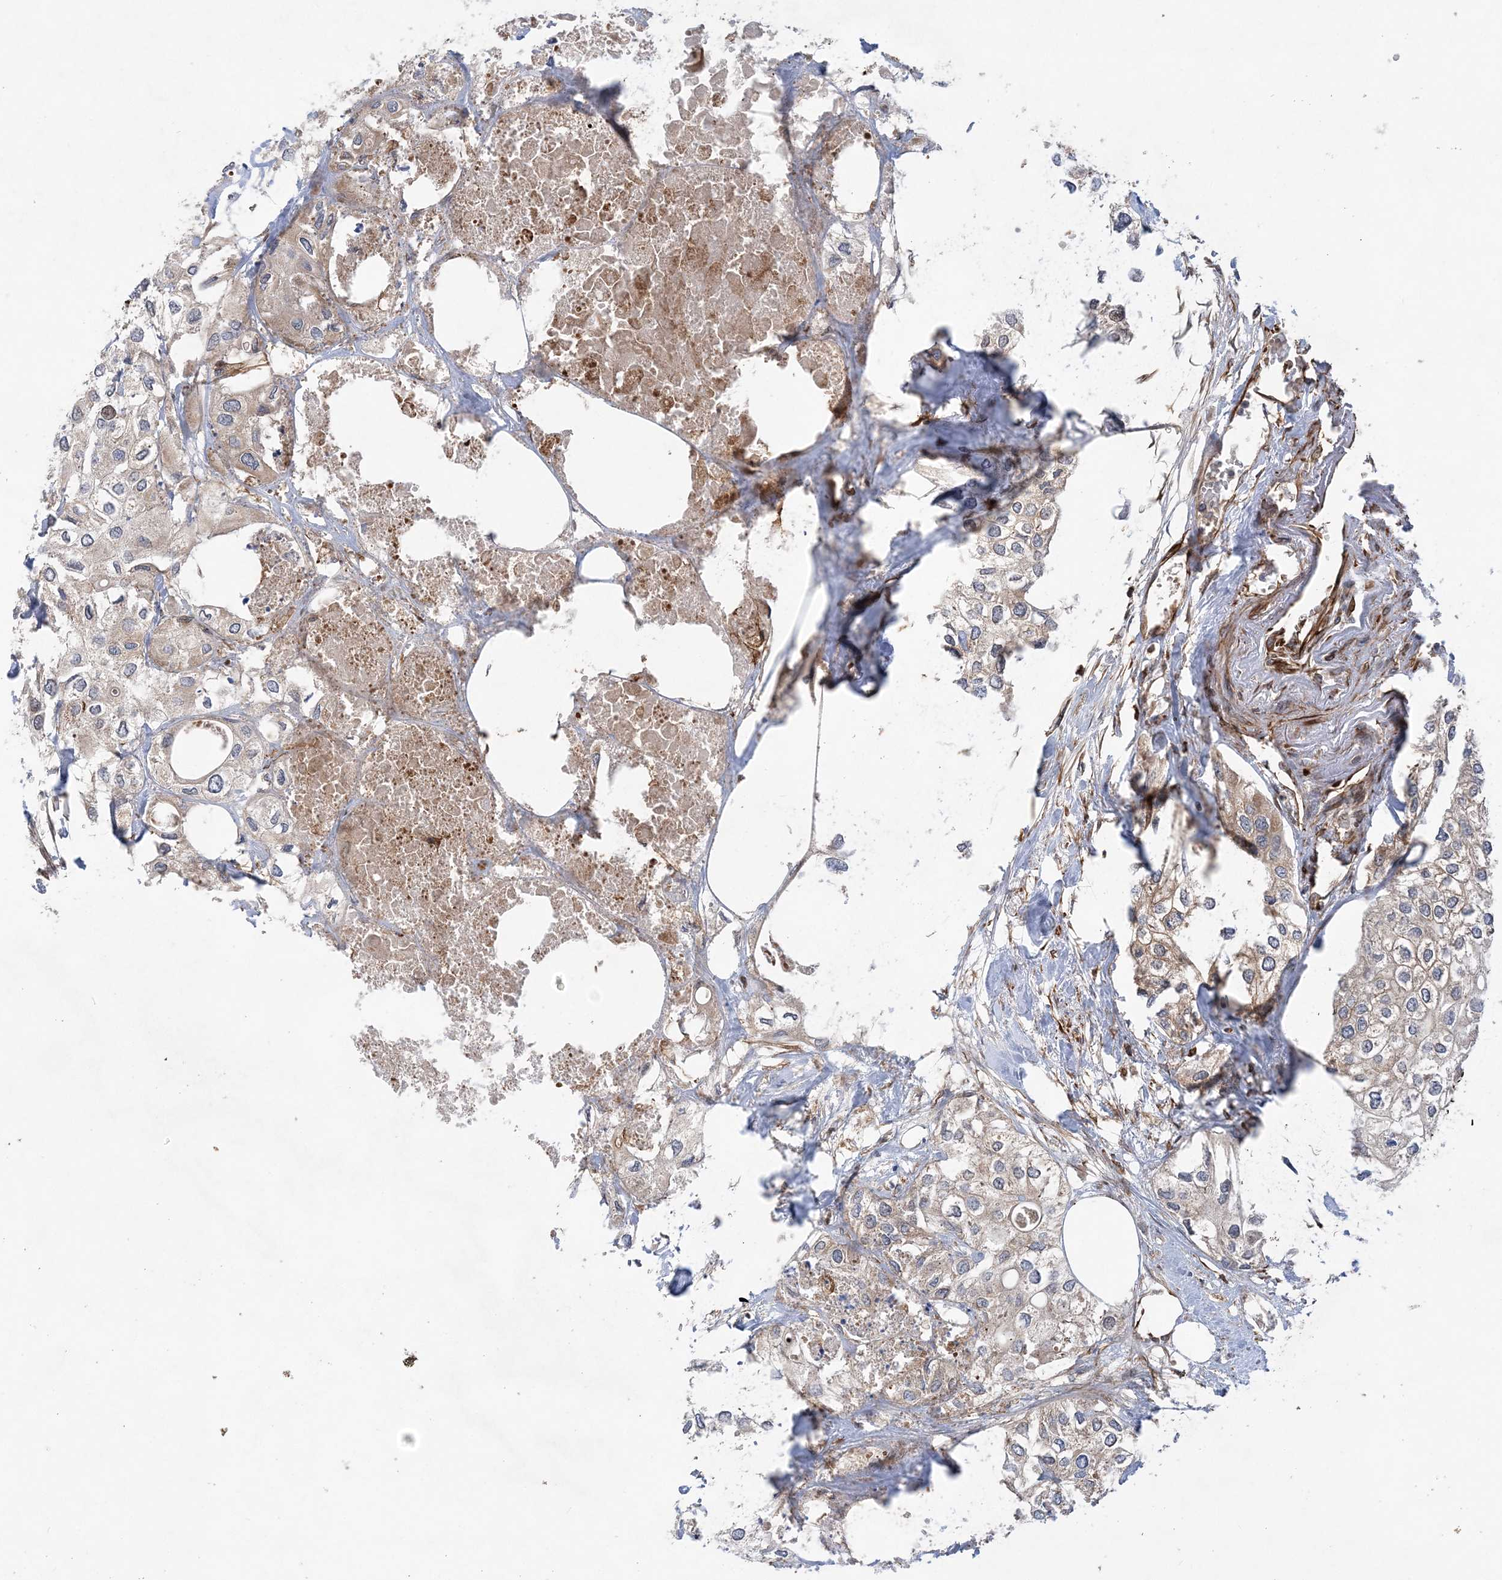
{"staining": {"intensity": "weak", "quantity": ">75%", "location": "cytoplasmic/membranous"}, "tissue": "urothelial cancer", "cell_type": "Tumor cells", "image_type": "cancer", "snomed": [{"axis": "morphology", "description": "Urothelial carcinoma, High grade"}, {"axis": "topography", "description": "Urinary bladder"}], "caption": "The histopathology image reveals staining of urothelial cancer, revealing weak cytoplasmic/membranous protein staining (brown color) within tumor cells.", "gene": "FAM114A2", "patient": {"sex": "male", "age": 64}}